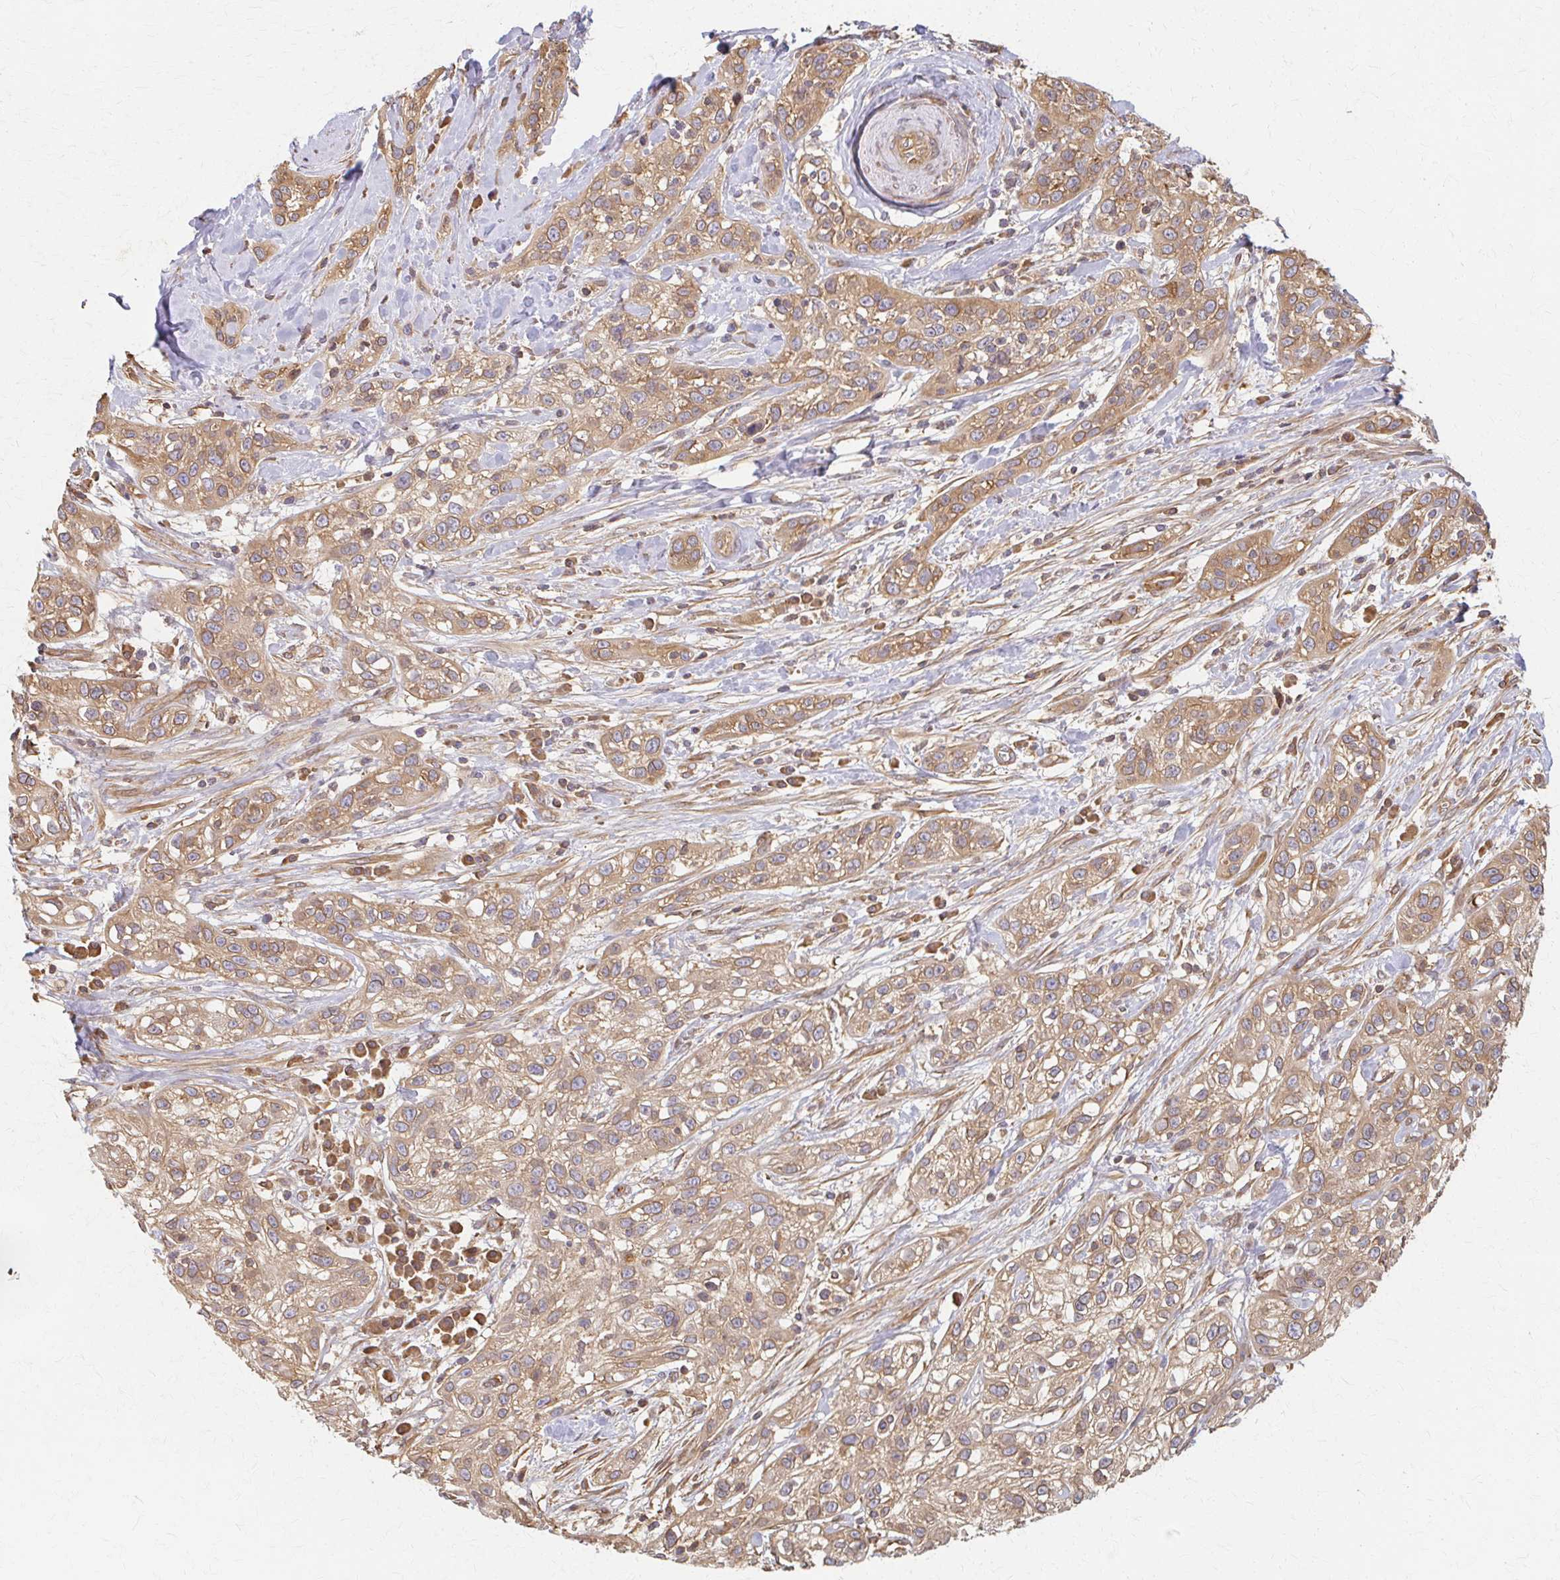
{"staining": {"intensity": "moderate", "quantity": ">75%", "location": "cytoplasmic/membranous"}, "tissue": "skin cancer", "cell_type": "Tumor cells", "image_type": "cancer", "snomed": [{"axis": "morphology", "description": "Squamous cell carcinoma, NOS"}, {"axis": "topography", "description": "Skin"}], "caption": "Tumor cells demonstrate moderate cytoplasmic/membranous expression in approximately >75% of cells in skin cancer.", "gene": "ARHGAP35", "patient": {"sex": "male", "age": 82}}